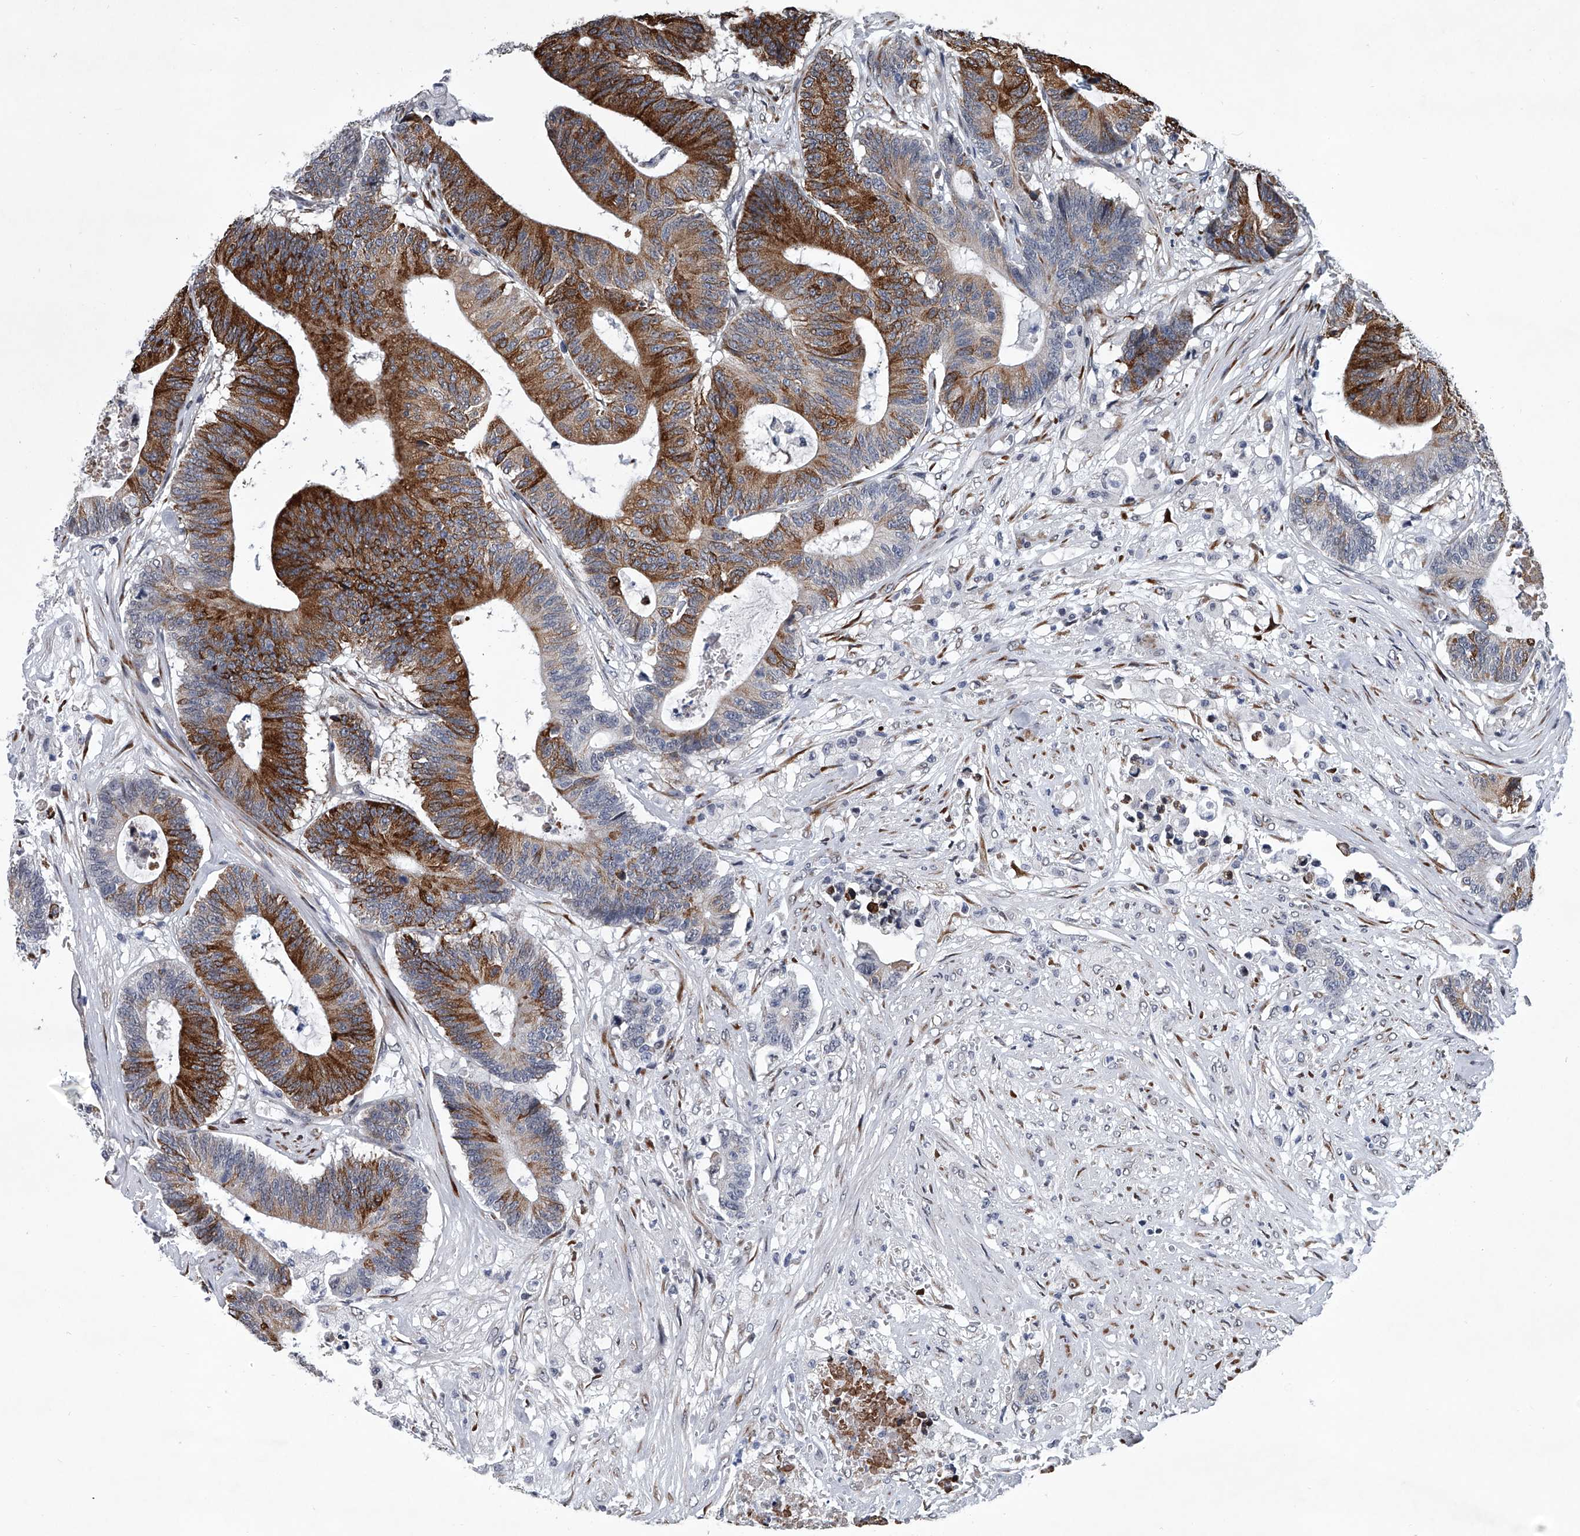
{"staining": {"intensity": "strong", "quantity": "25%-75%", "location": "cytoplasmic/membranous"}, "tissue": "colorectal cancer", "cell_type": "Tumor cells", "image_type": "cancer", "snomed": [{"axis": "morphology", "description": "Adenocarcinoma, NOS"}, {"axis": "topography", "description": "Colon"}], "caption": "Colorectal cancer (adenocarcinoma) was stained to show a protein in brown. There is high levels of strong cytoplasmic/membranous expression in approximately 25%-75% of tumor cells. The staining is performed using DAB (3,3'-diaminobenzidine) brown chromogen to label protein expression. The nuclei are counter-stained blue using hematoxylin.", "gene": "PPP2R5D", "patient": {"sex": "female", "age": 84}}